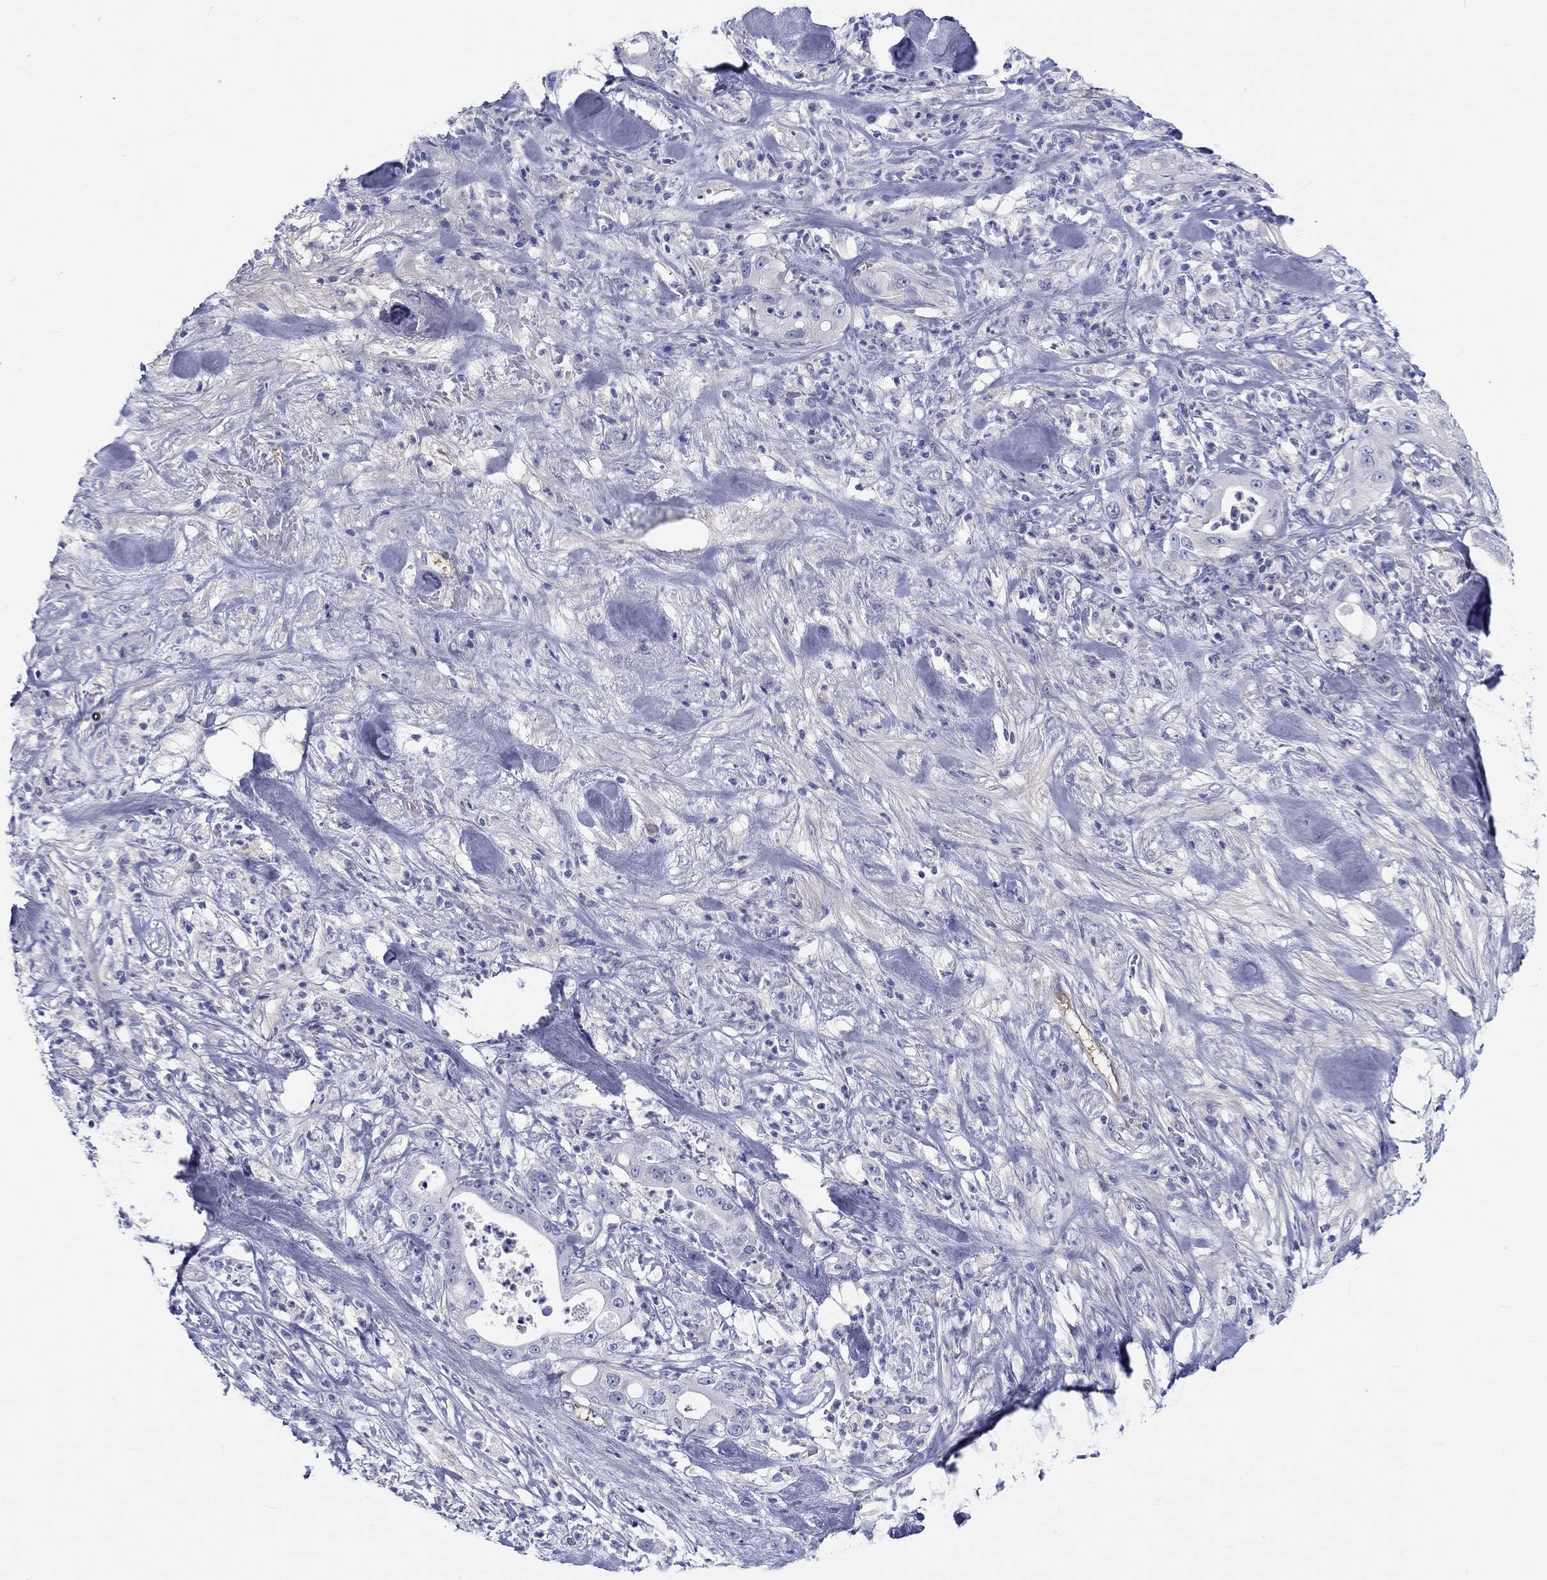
{"staining": {"intensity": "negative", "quantity": "none", "location": "none"}, "tissue": "pancreatic cancer", "cell_type": "Tumor cells", "image_type": "cancer", "snomed": [{"axis": "morphology", "description": "Adenocarcinoma, NOS"}, {"axis": "topography", "description": "Pancreas"}], "caption": "Tumor cells are negative for protein expression in human adenocarcinoma (pancreatic).", "gene": "CDY2B", "patient": {"sex": "male", "age": 71}}